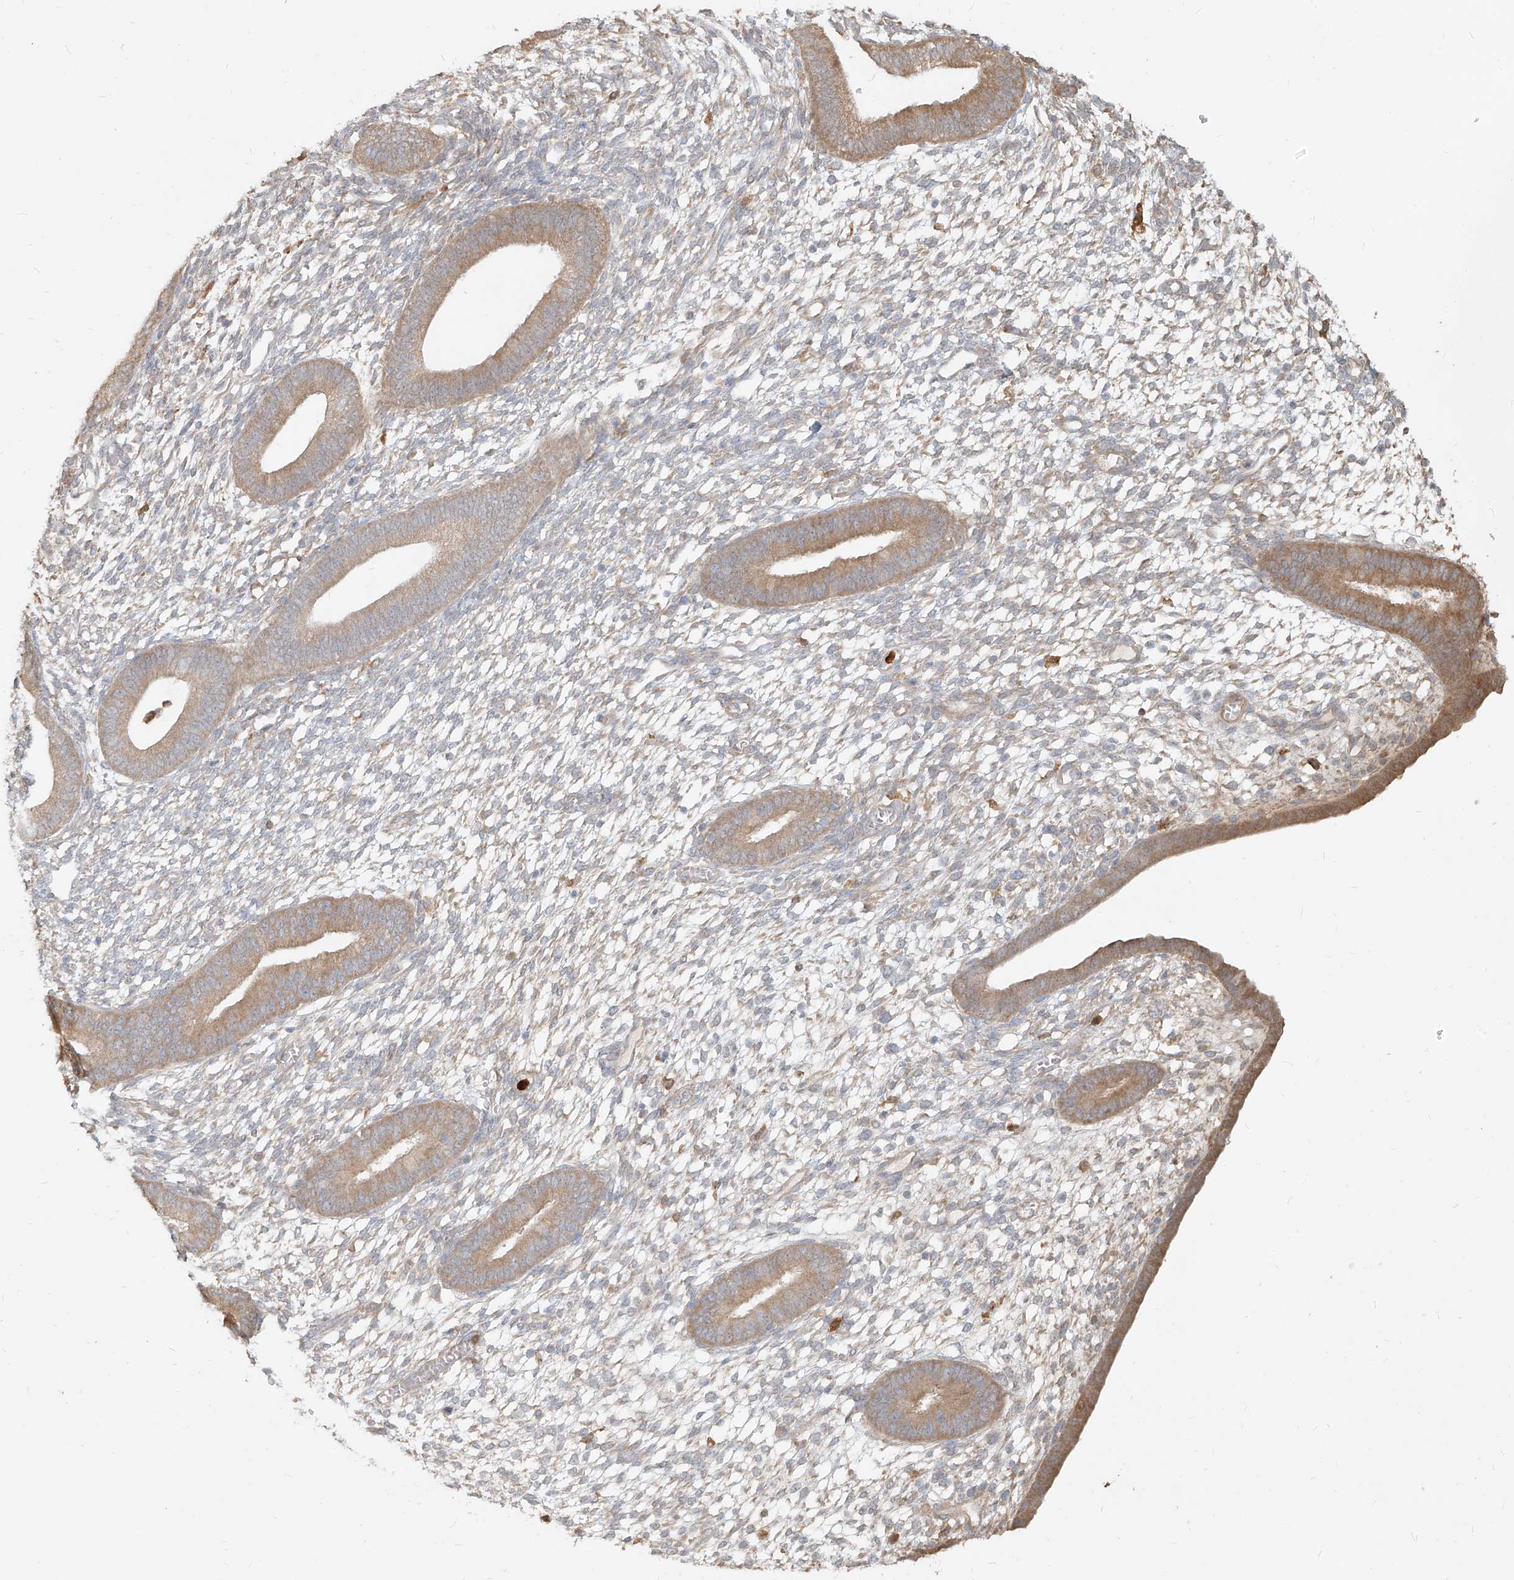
{"staining": {"intensity": "weak", "quantity": "<25%", "location": "cytoplasmic/membranous"}, "tissue": "endometrium", "cell_type": "Cells in endometrial stroma", "image_type": "normal", "snomed": [{"axis": "morphology", "description": "Normal tissue, NOS"}, {"axis": "topography", "description": "Endometrium"}], "caption": "Image shows no protein expression in cells in endometrial stroma of unremarkable endometrium.", "gene": "PGD", "patient": {"sex": "female", "age": 46}}